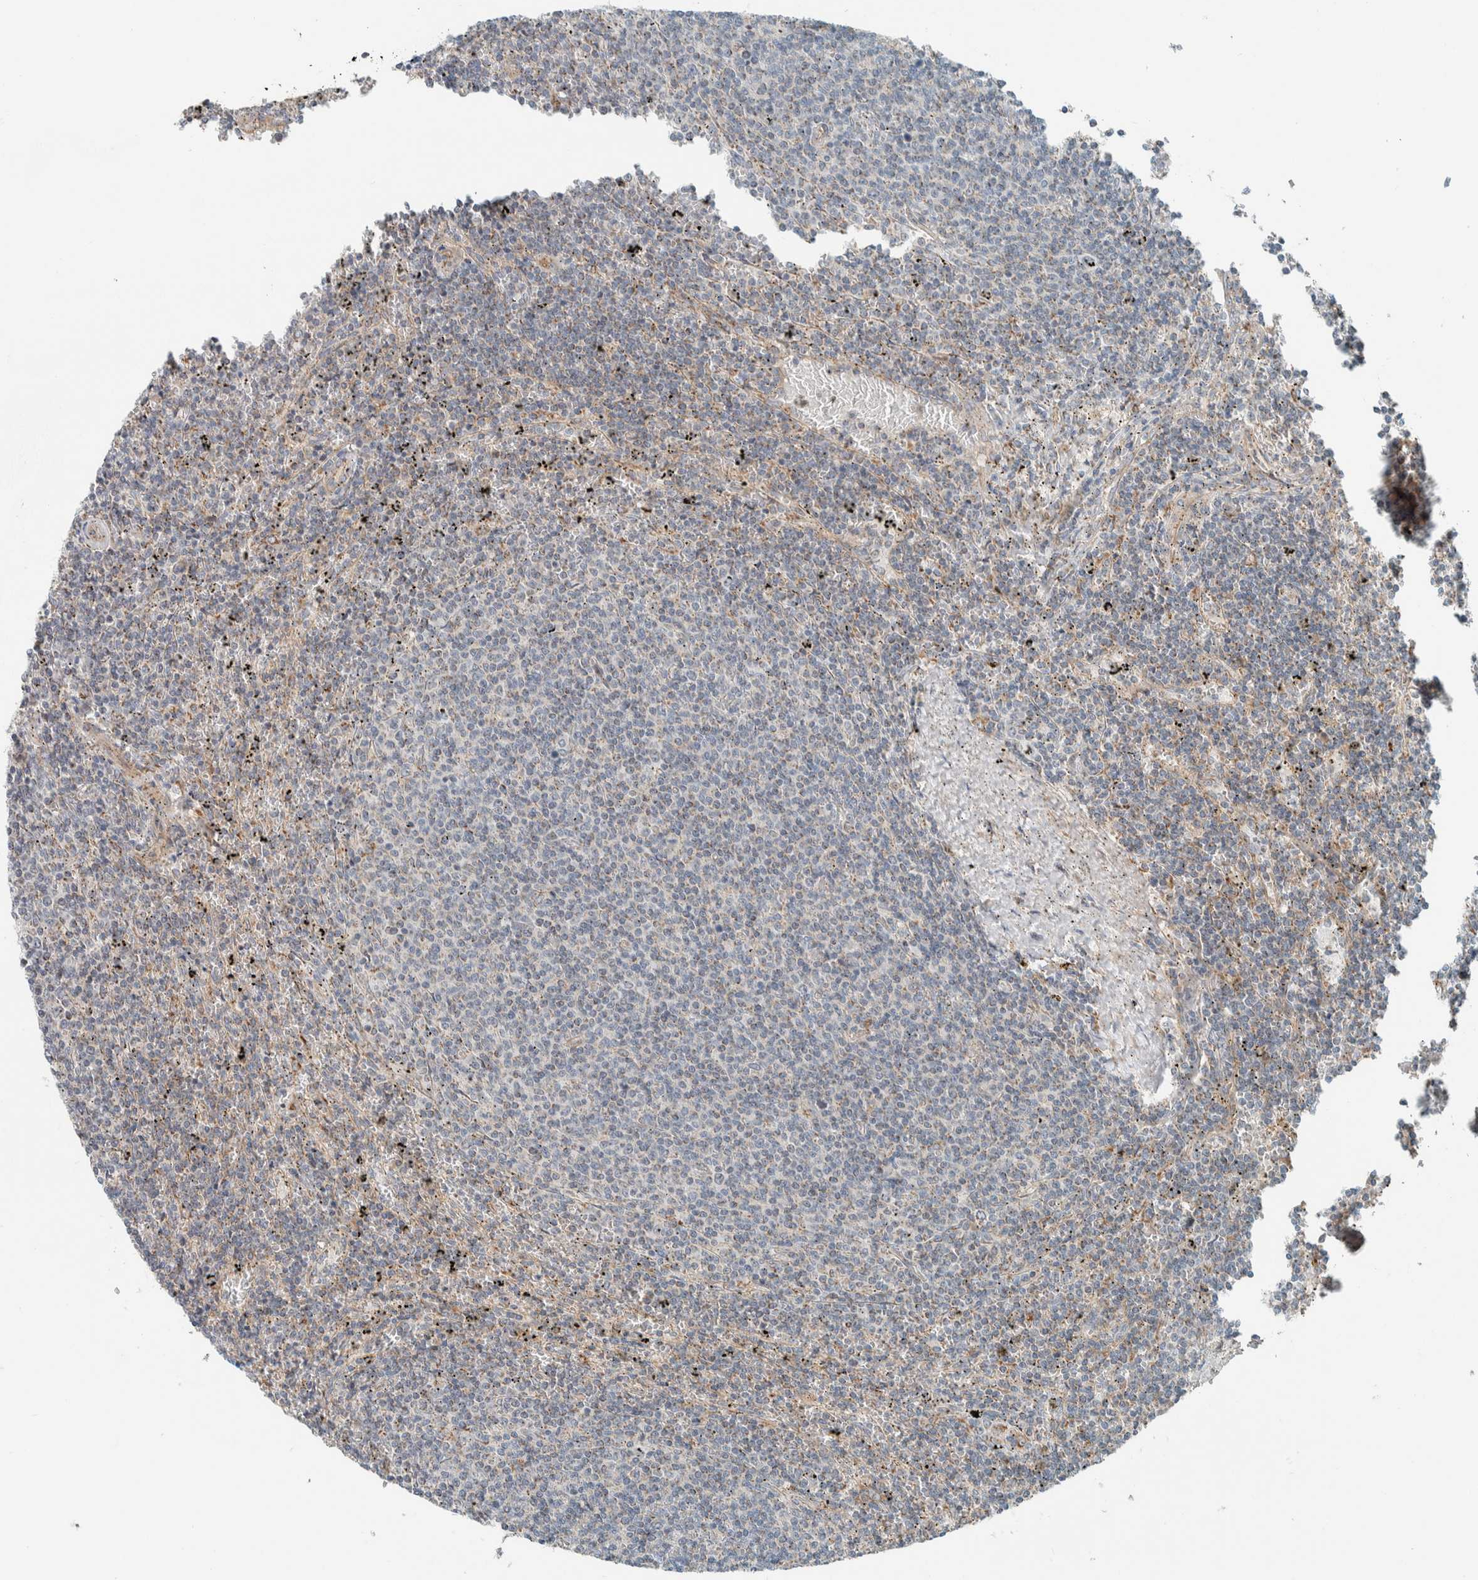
{"staining": {"intensity": "negative", "quantity": "none", "location": "none"}, "tissue": "lymphoma", "cell_type": "Tumor cells", "image_type": "cancer", "snomed": [{"axis": "morphology", "description": "Malignant lymphoma, non-Hodgkin's type, Low grade"}, {"axis": "topography", "description": "Spleen"}], "caption": "Tumor cells are negative for brown protein staining in lymphoma. Nuclei are stained in blue.", "gene": "SLFN12L", "patient": {"sex": "female", "age": 50}}